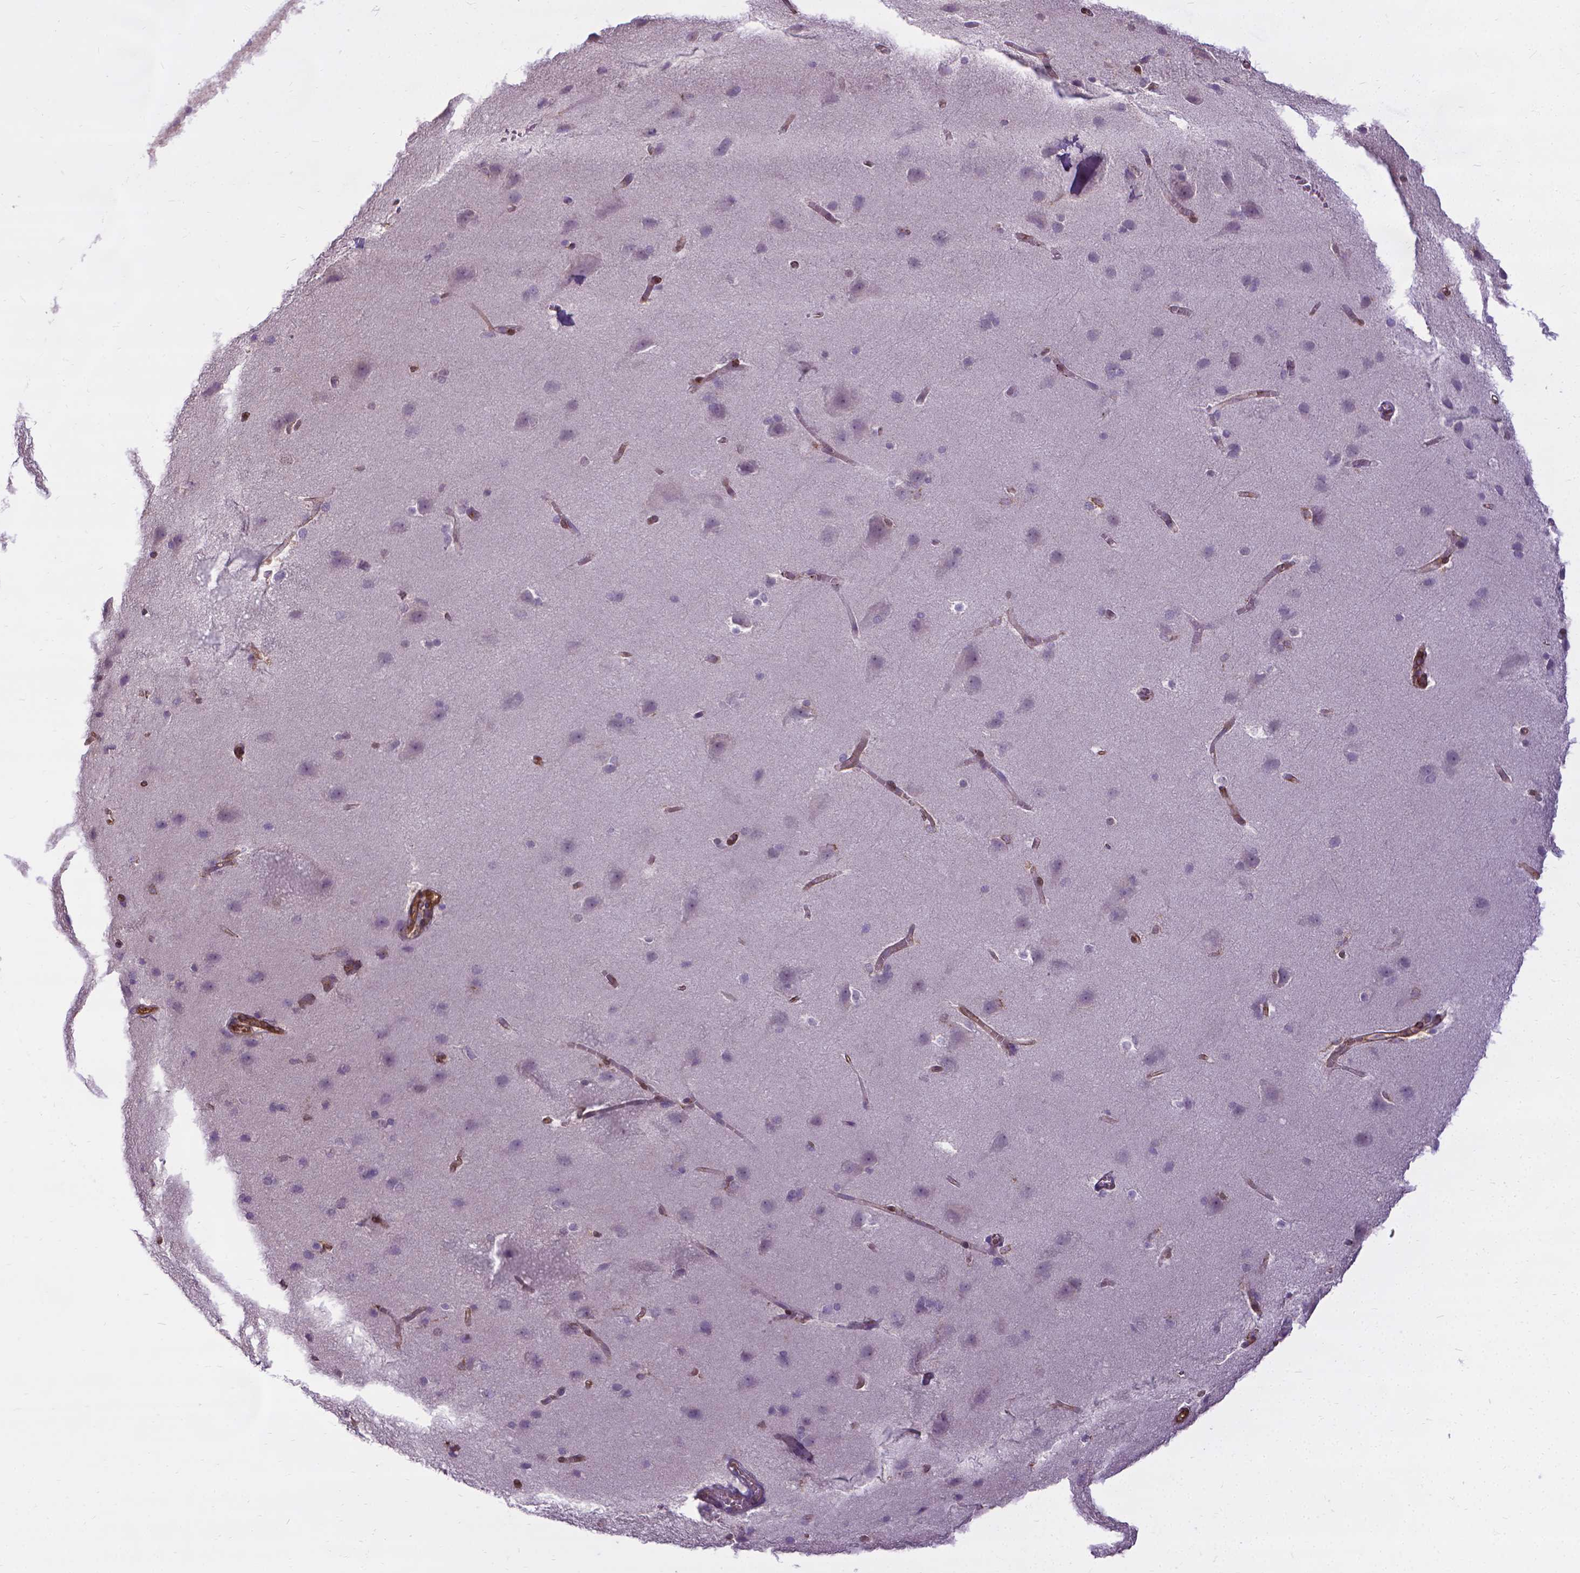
{"staining": {"intensity": "weak", "quantity": "25%-75%", "location": "cytoplasmic/membranous"}, "tissue": "cerebral cortex", "cell_type": "Endothelial cells", "image_type": "normal", "snomed": [{"axis": "morphology", "description": "Normal tissue, NOS"}, {"axis": "topography", "description": "Cerebral cortex"}], "caption": "Endothelial cells reveal low levels of weak cytoplasmic/membranous staining in about 25%-75% of cells in normal cerebral cortex. Nuclei are stained in blue.", "gene": "CFAP299", "patient": {"sex": "male", "age": 37}}